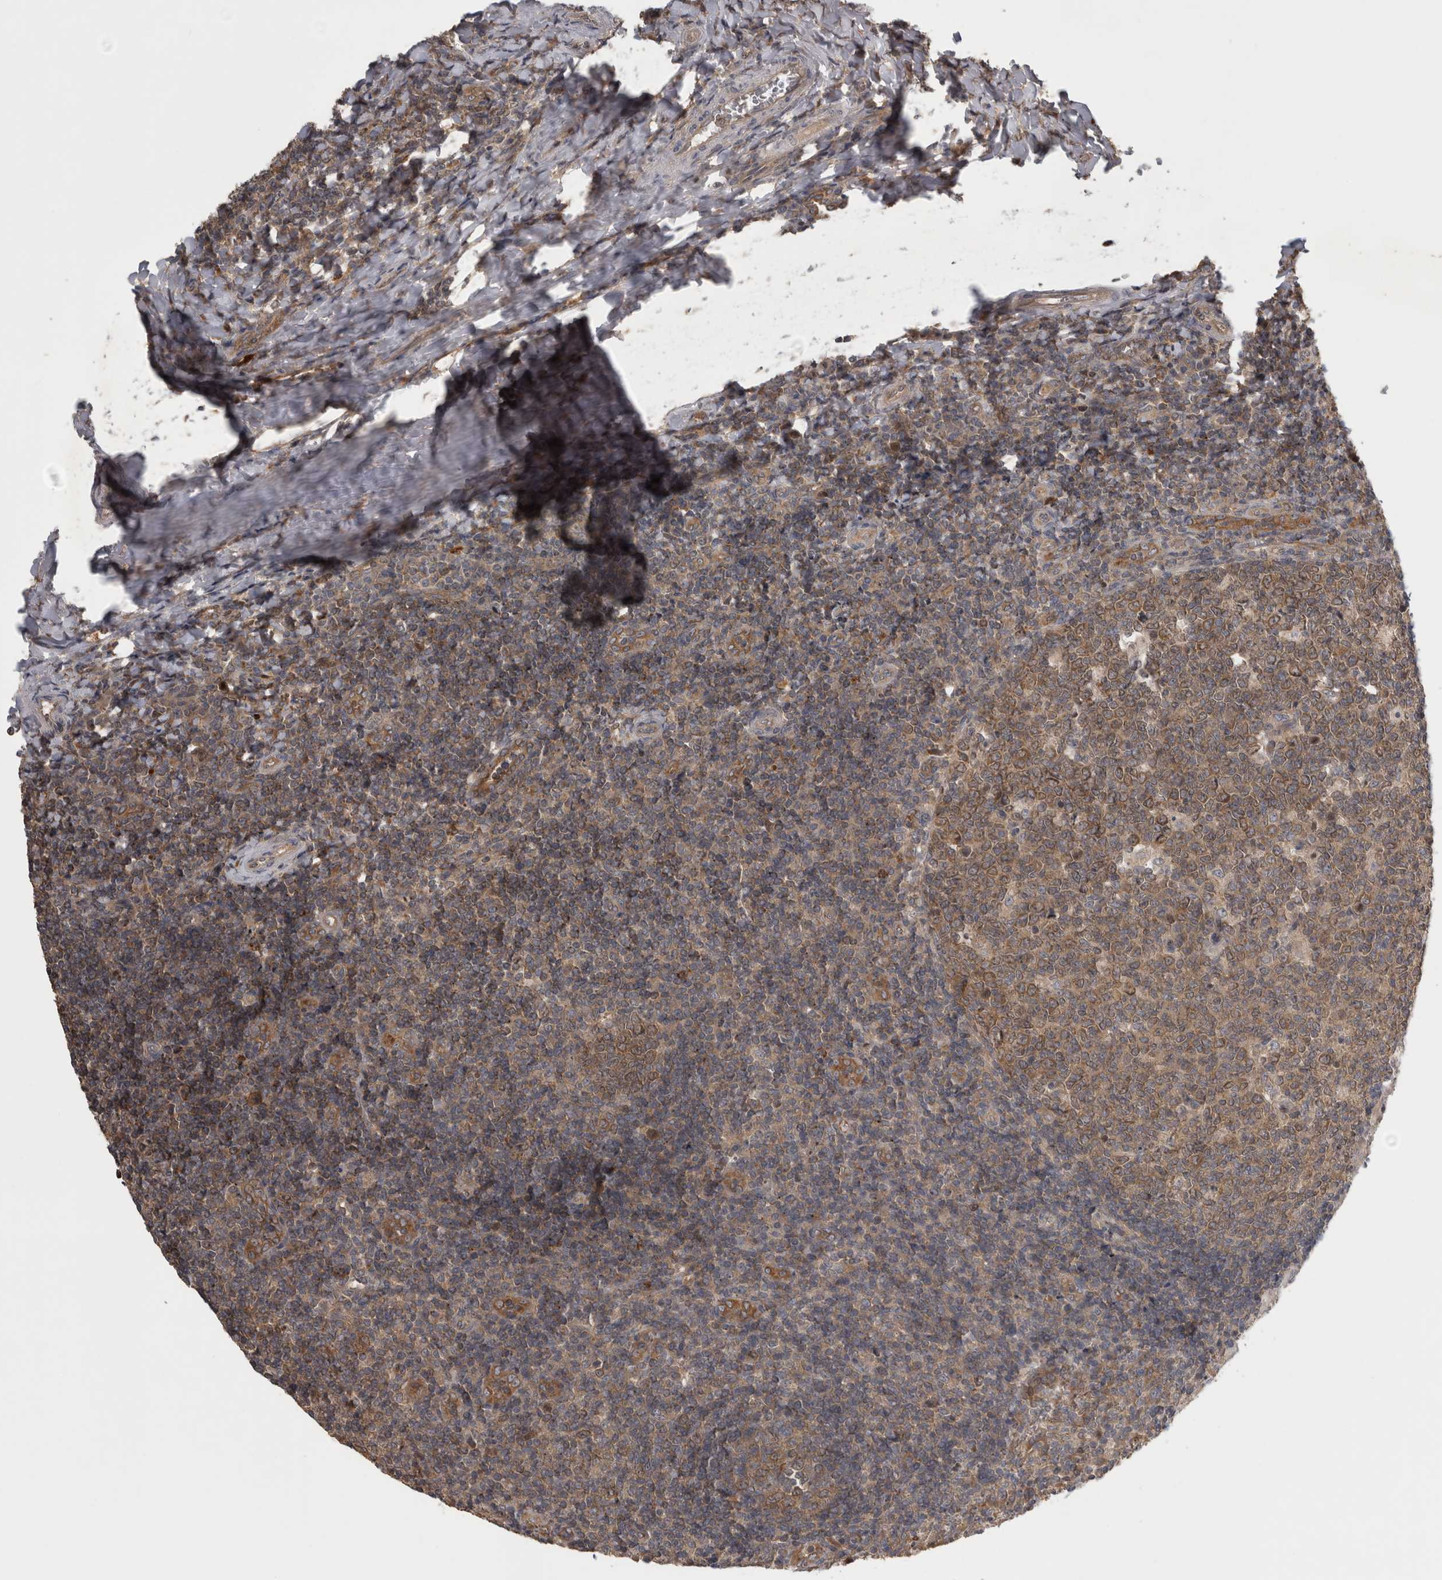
{"staining": {"intensity": "moderate", "quantity": ">75%", "location": "cytoplasmic/membranous"}, "tissue": "tonsil", "cell_type": "Germinal center cells", "image_type": "normal", "snomed": [{"axis": "morphology", "description": "Normal tissue, NOS"}, {"axis": "topography", "description": "Tonsil"}], "caption": "Immunohistochemistry (IHC) of normal tonsil demonstrates medium levels of moderate cytoplasmic/membranous positivity in about >75% of germinal center cells.", "gene": "TRMT61B", "patient": {"sex": "female", "age": 19}}